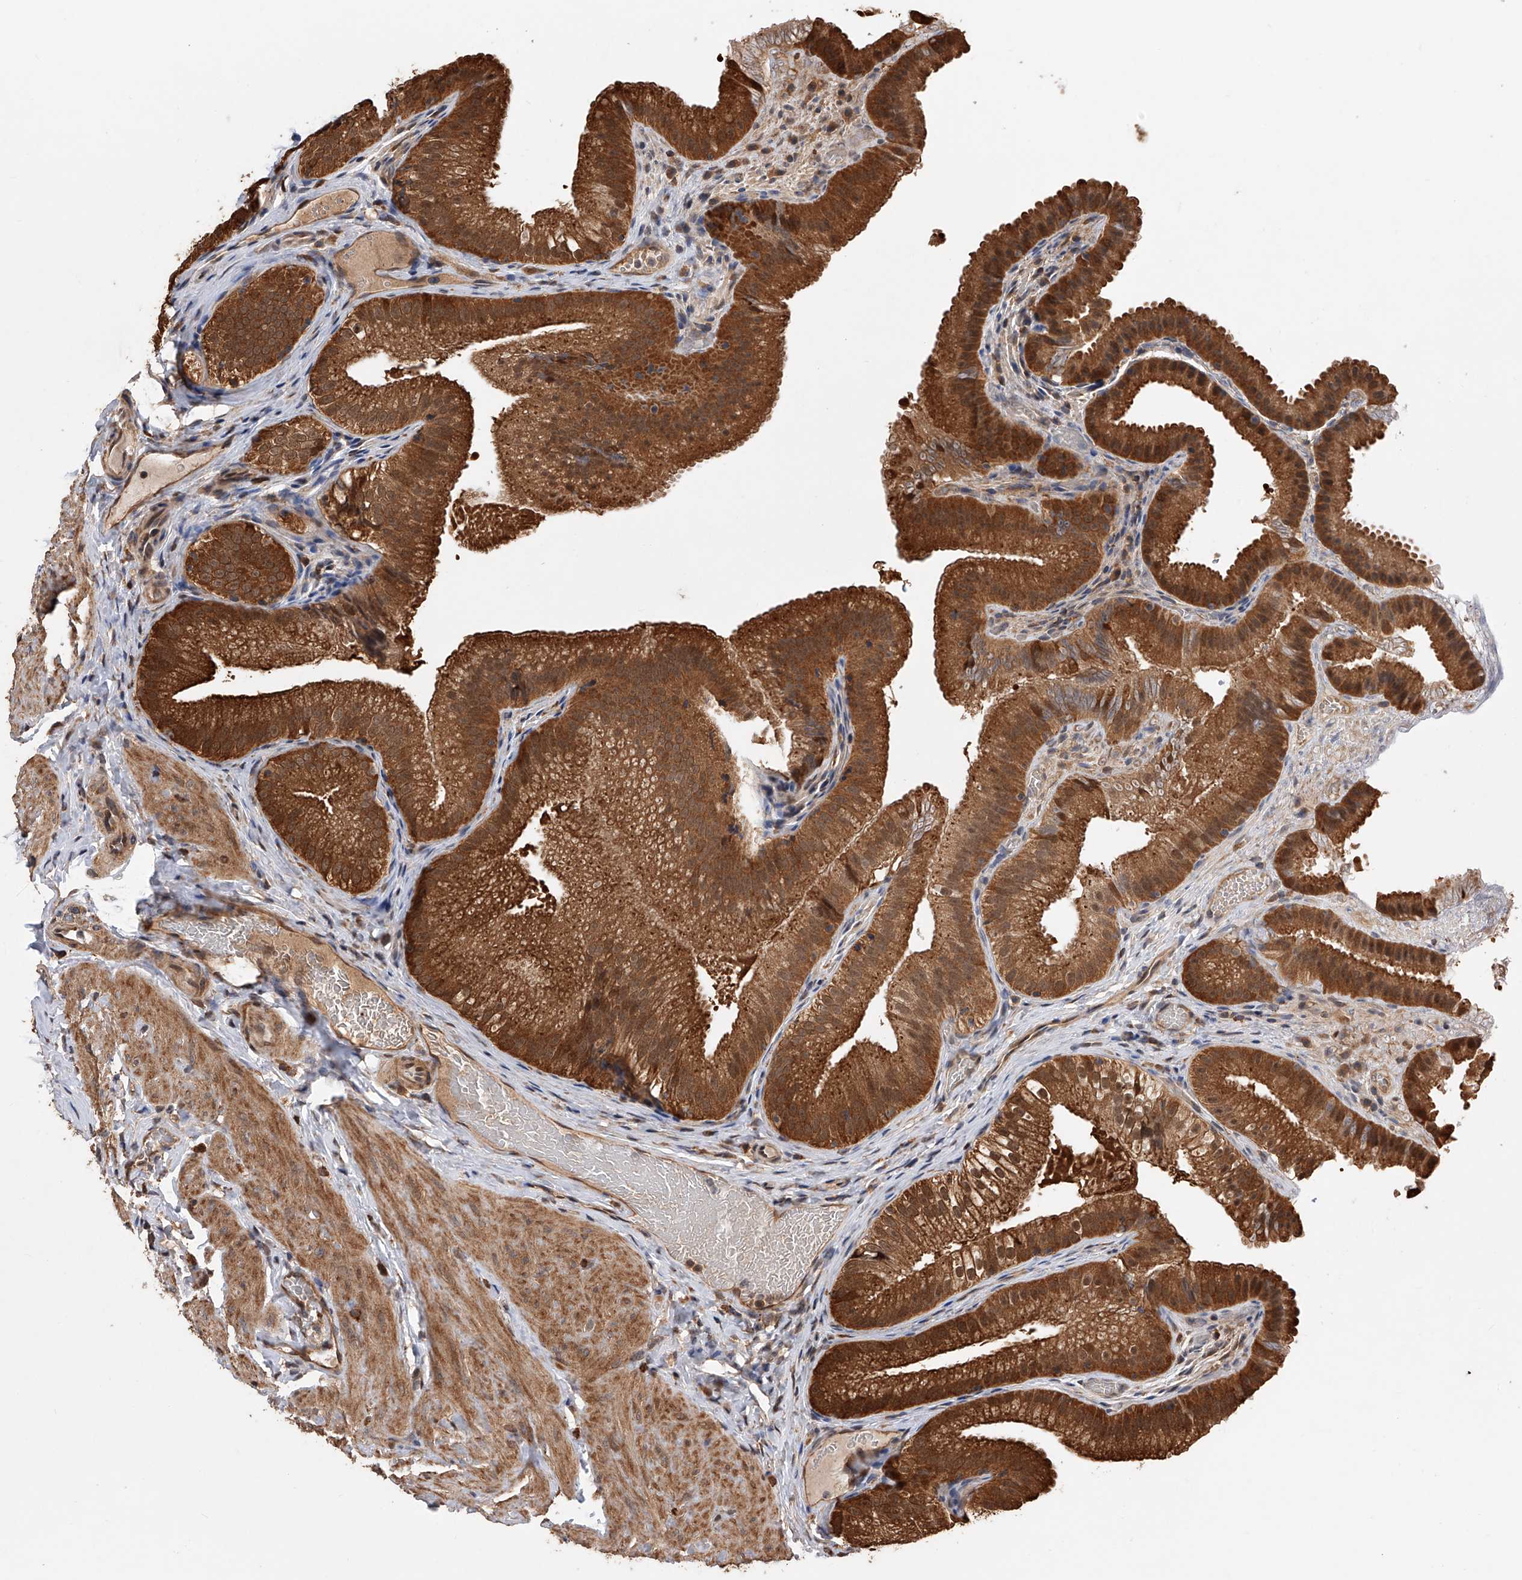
{"staining": {"intensity": "strong", "quantity": ">75%", "location": "cytoplasmic/membranous,nuclear"}, "tissue": "gallbladder", "cell_type": "Glandular cells", "image_type": "normal", "snomed": [{"axis": "morphology", "description": "Normal tissue, NOS"}, {"axis": "topography", "description": "Gallbladder"}], "caption": "Approximately >75% of glandular cells in normal human gallbladder show strong cytoplasmic/membranous,nuclear protein positivity as visualized by brown immunohistochemical staining.", "gene": "GMDS", "patient": {"sex": "female", "age": 30}}